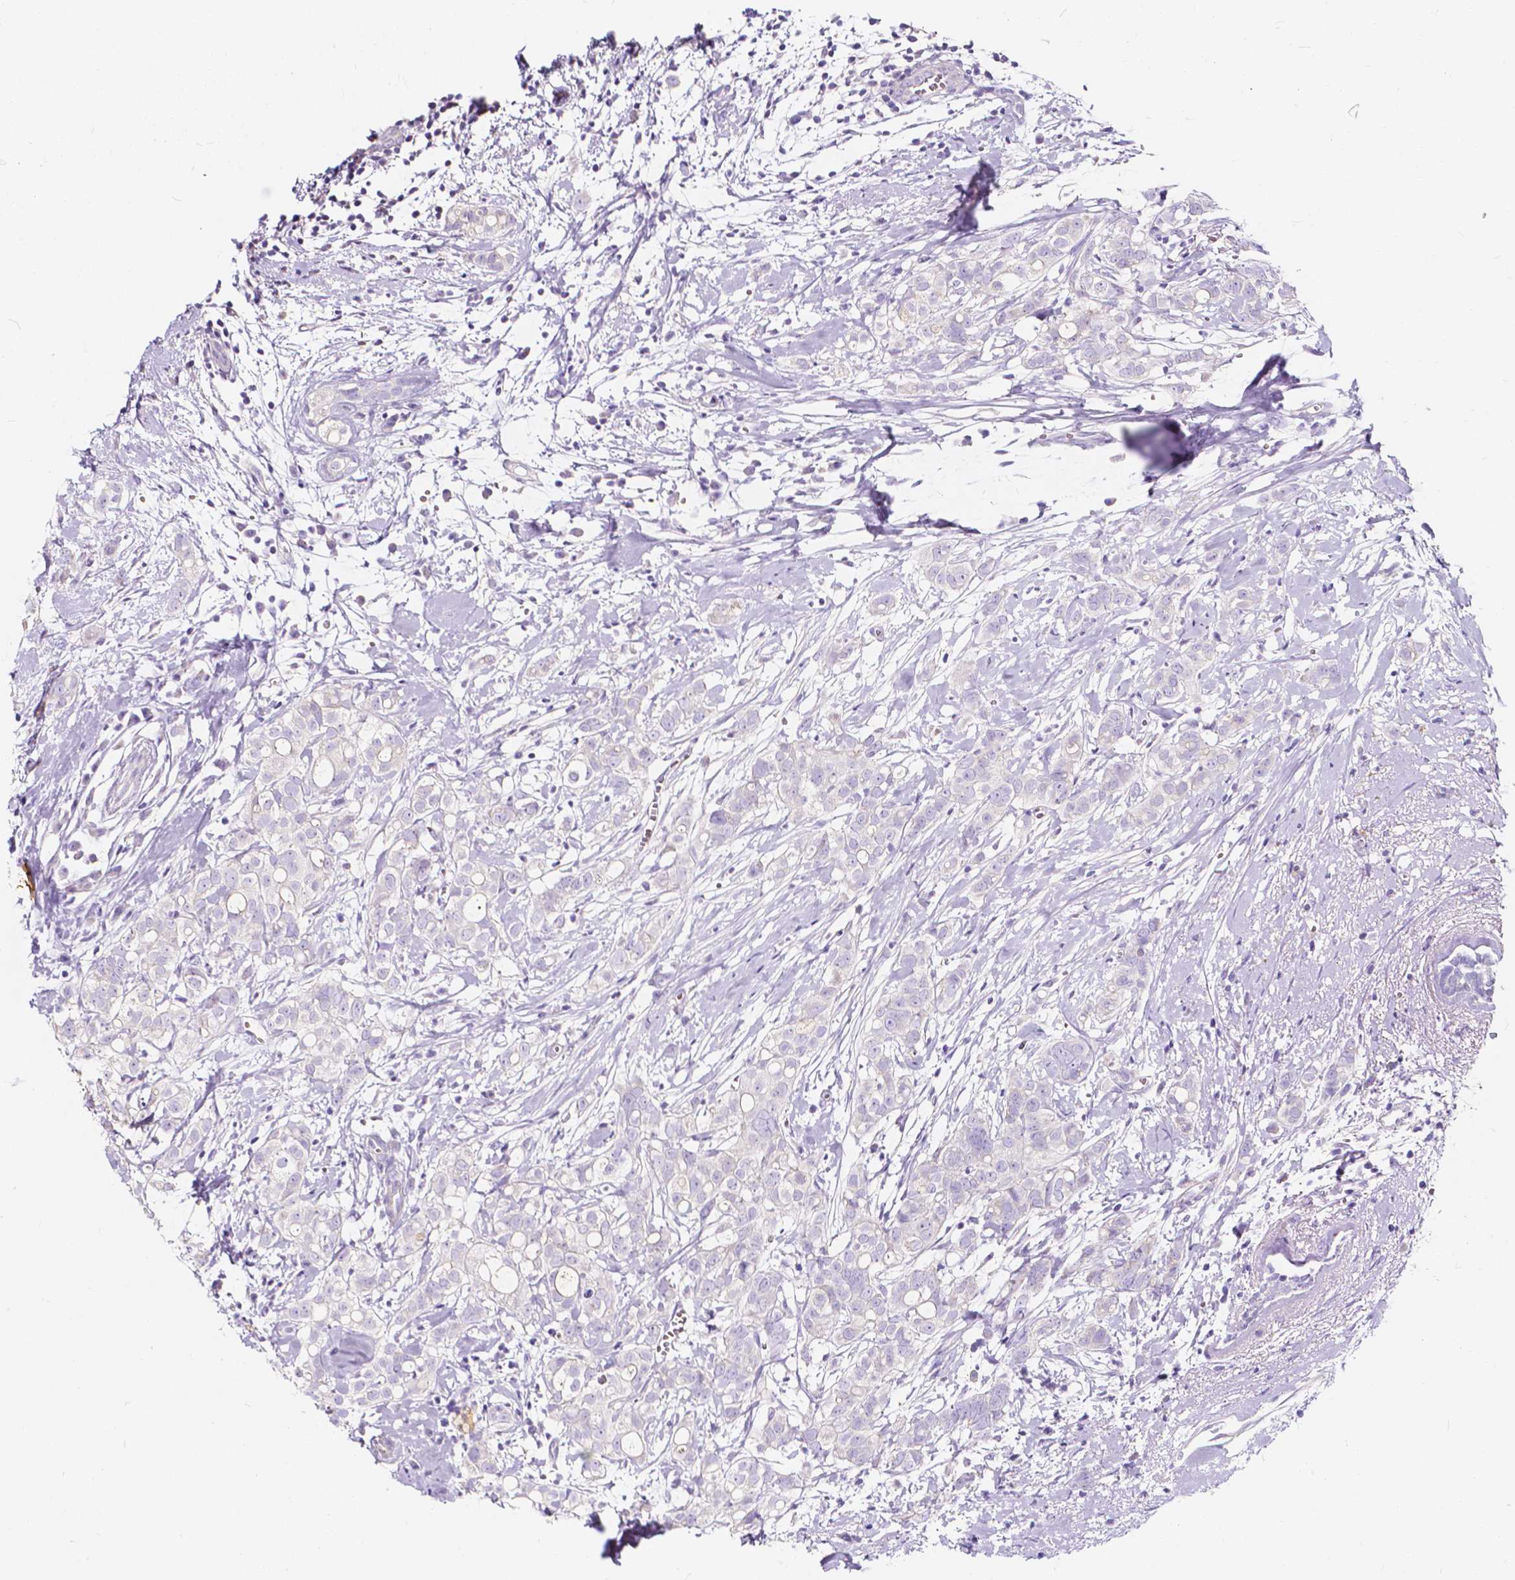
{"staining": {"intensity": "negative", "quantity": "none", "location": "none"}, "tissue": "breast cancer", "cell_type": "Tumor cells", "image_type": "cancer", "snomed": [{"axis": "morphology", "description": "Duct carcinoma"}, {"axis": "topography", "description": "Breast"}], "caption": "Immunohistochemistry (IHC) of human breast invasive ductal carcinoma reveals no staining in tumor cells.", "gene": "CLSTN2", "patient": {"sex": "female", "age": 40}}